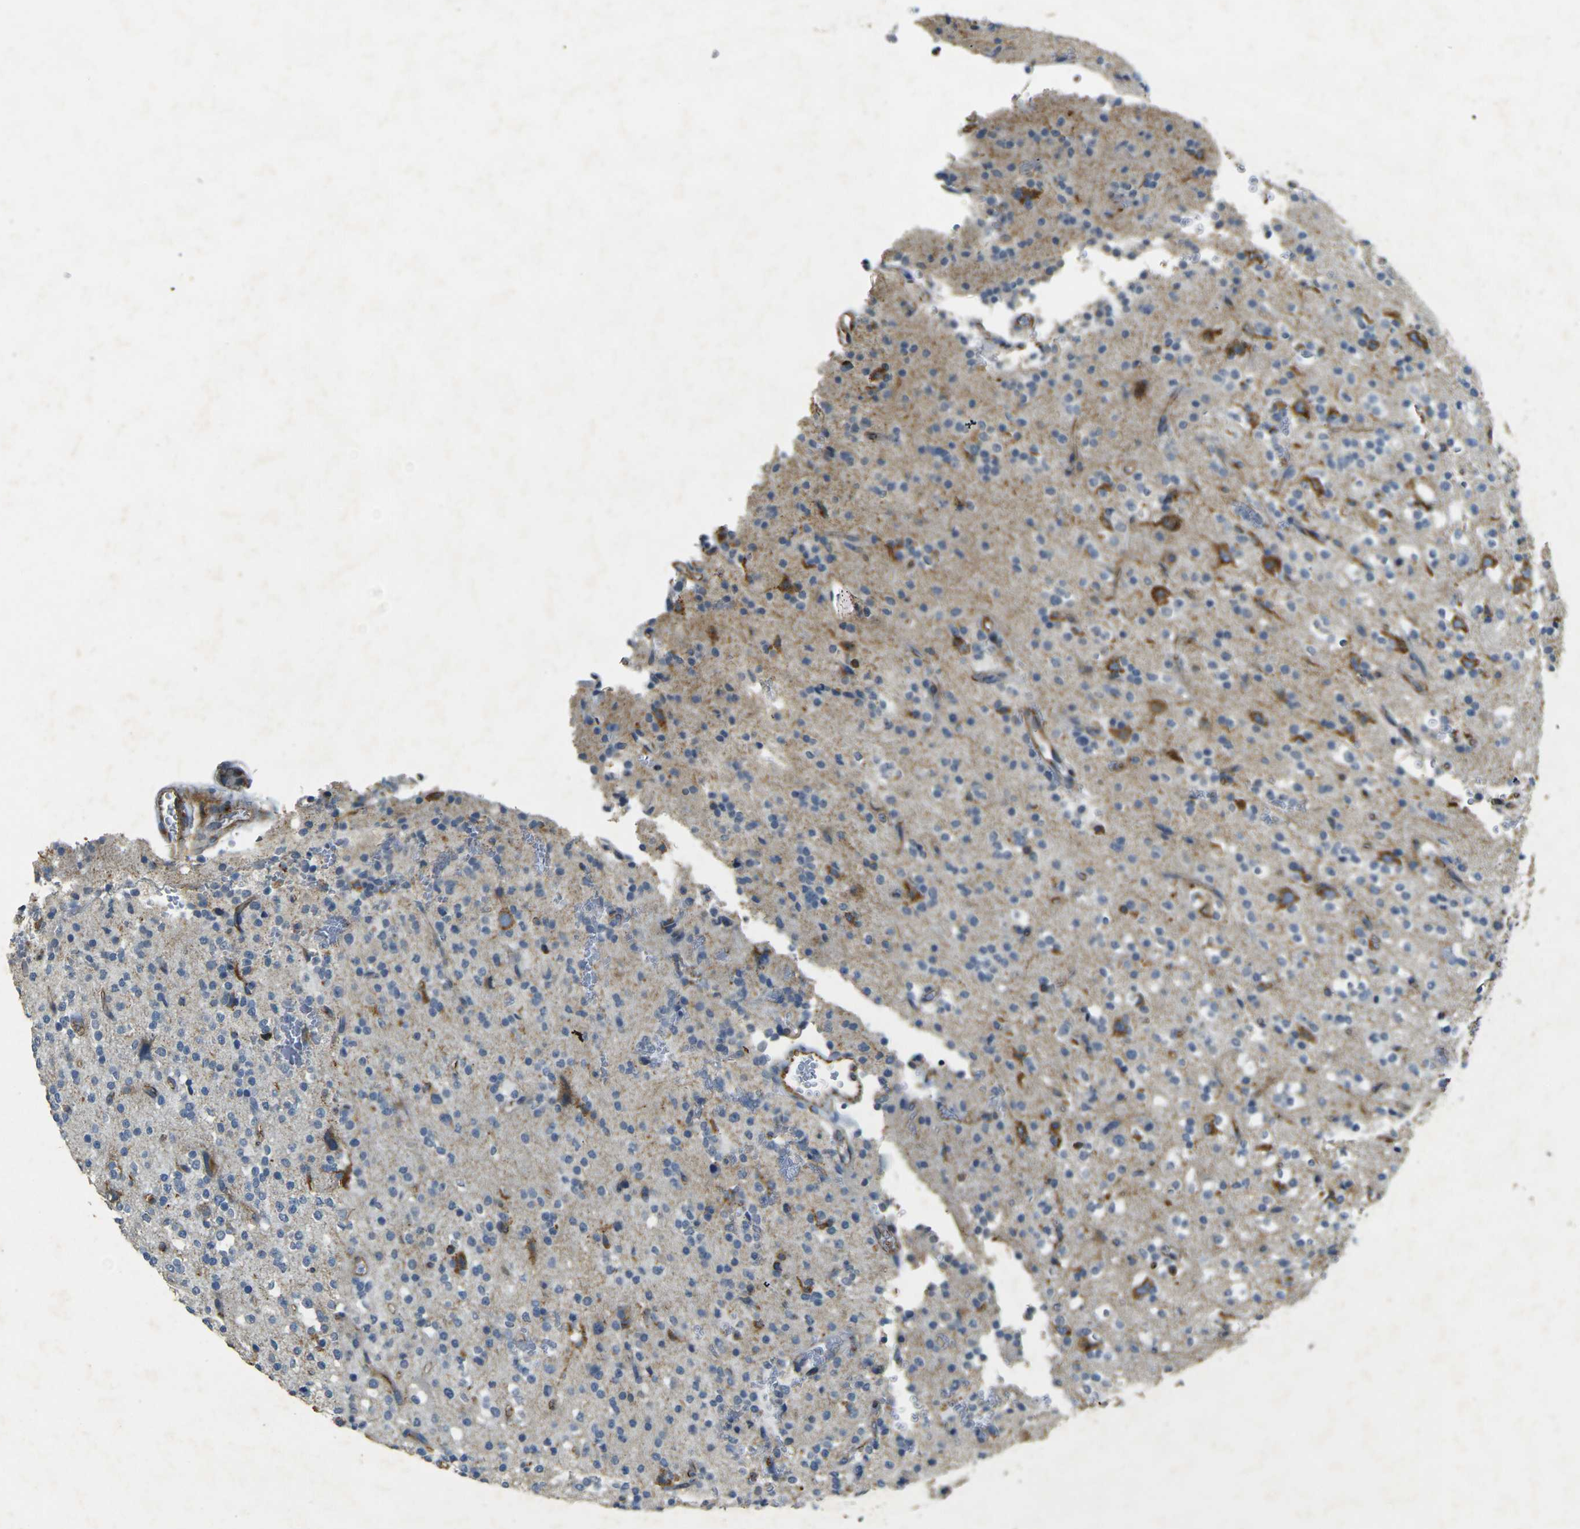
{"staining": {"intensity": "strong", "quantity": "<25%", "location": "cytoplasmic/membranous"}, "tissue": "glioma", "cell_type": "Tumor cells", "image_type": "cancer", "snomed": [{"axis": "morphology", "description": "Glioma, malignant, High grade"}, {"axis": "topography", "description": "Brain"}], "caption": "This is a photomicrograph of immunohistochemistry (IHC) staining of glioma, which shows strong staining in the cytoplasmic/membranous of tumor cells.", "gene": "SORT1", "patient": {"sex": "male", "age": 47}}